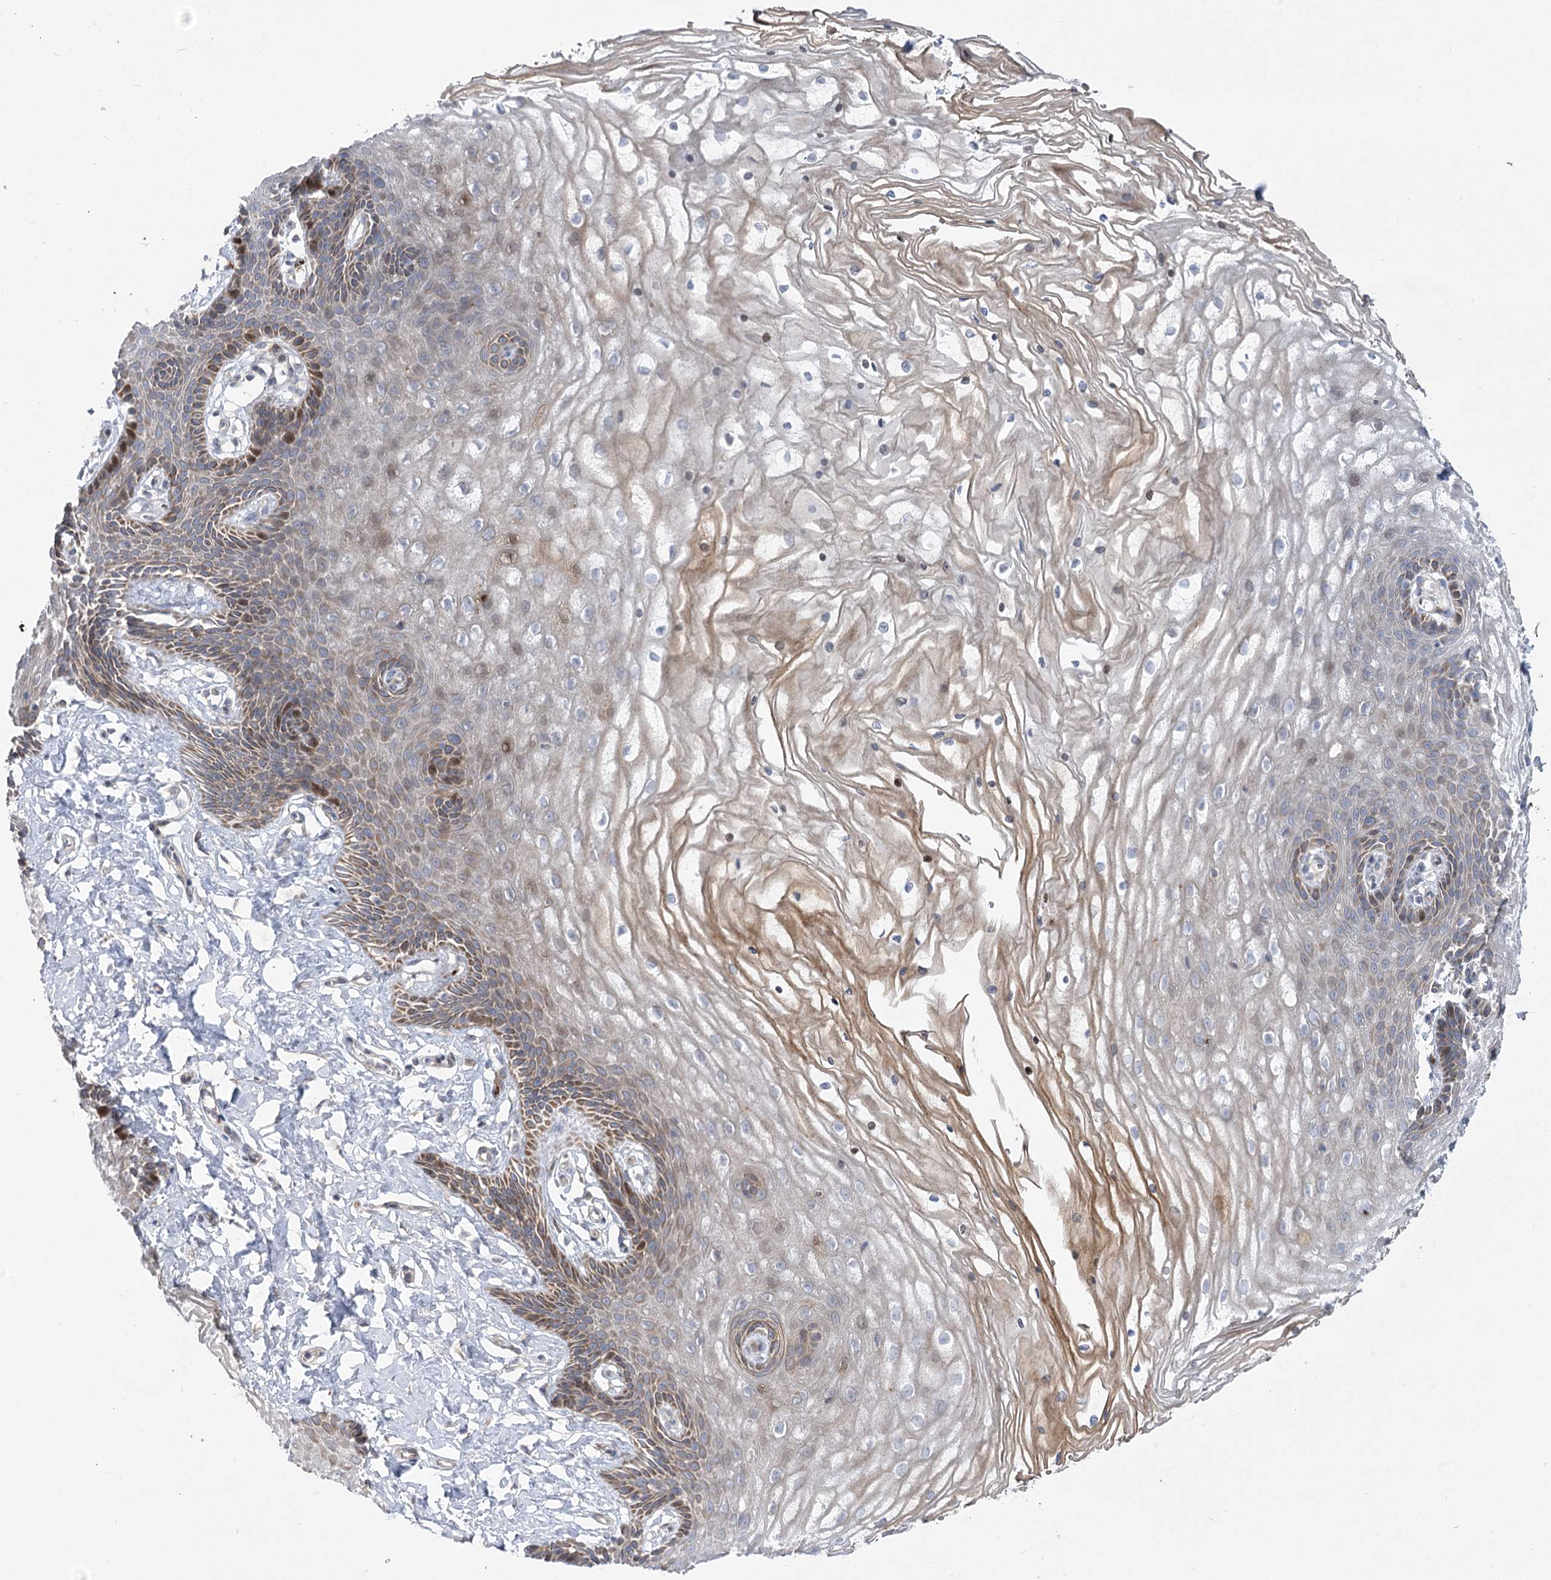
{"staining": {"intensity": "moderate", "quantity": "25%-75%", "location": "cytoplasmic/membranous"}, "tissue": "vagina", "cell_type": "Squamous epithelial cells", "image_type": "normal", "snomed": [{"axis": "morphology", "description": "Normal tissue, NOS"}, {"axis": "topography", "description": "Vagina"}, {"axis": "topography", "description": "Cervix"}], "caption": "DAB immunohistochemical staining of unremarkable vagina shows moderate cytoplasmic/membranous protein positivity in about 25%-75% of squamous epithelial cells.", "gene": "SH3BP5L", "patient": {"sex": "female", "age": 40}}